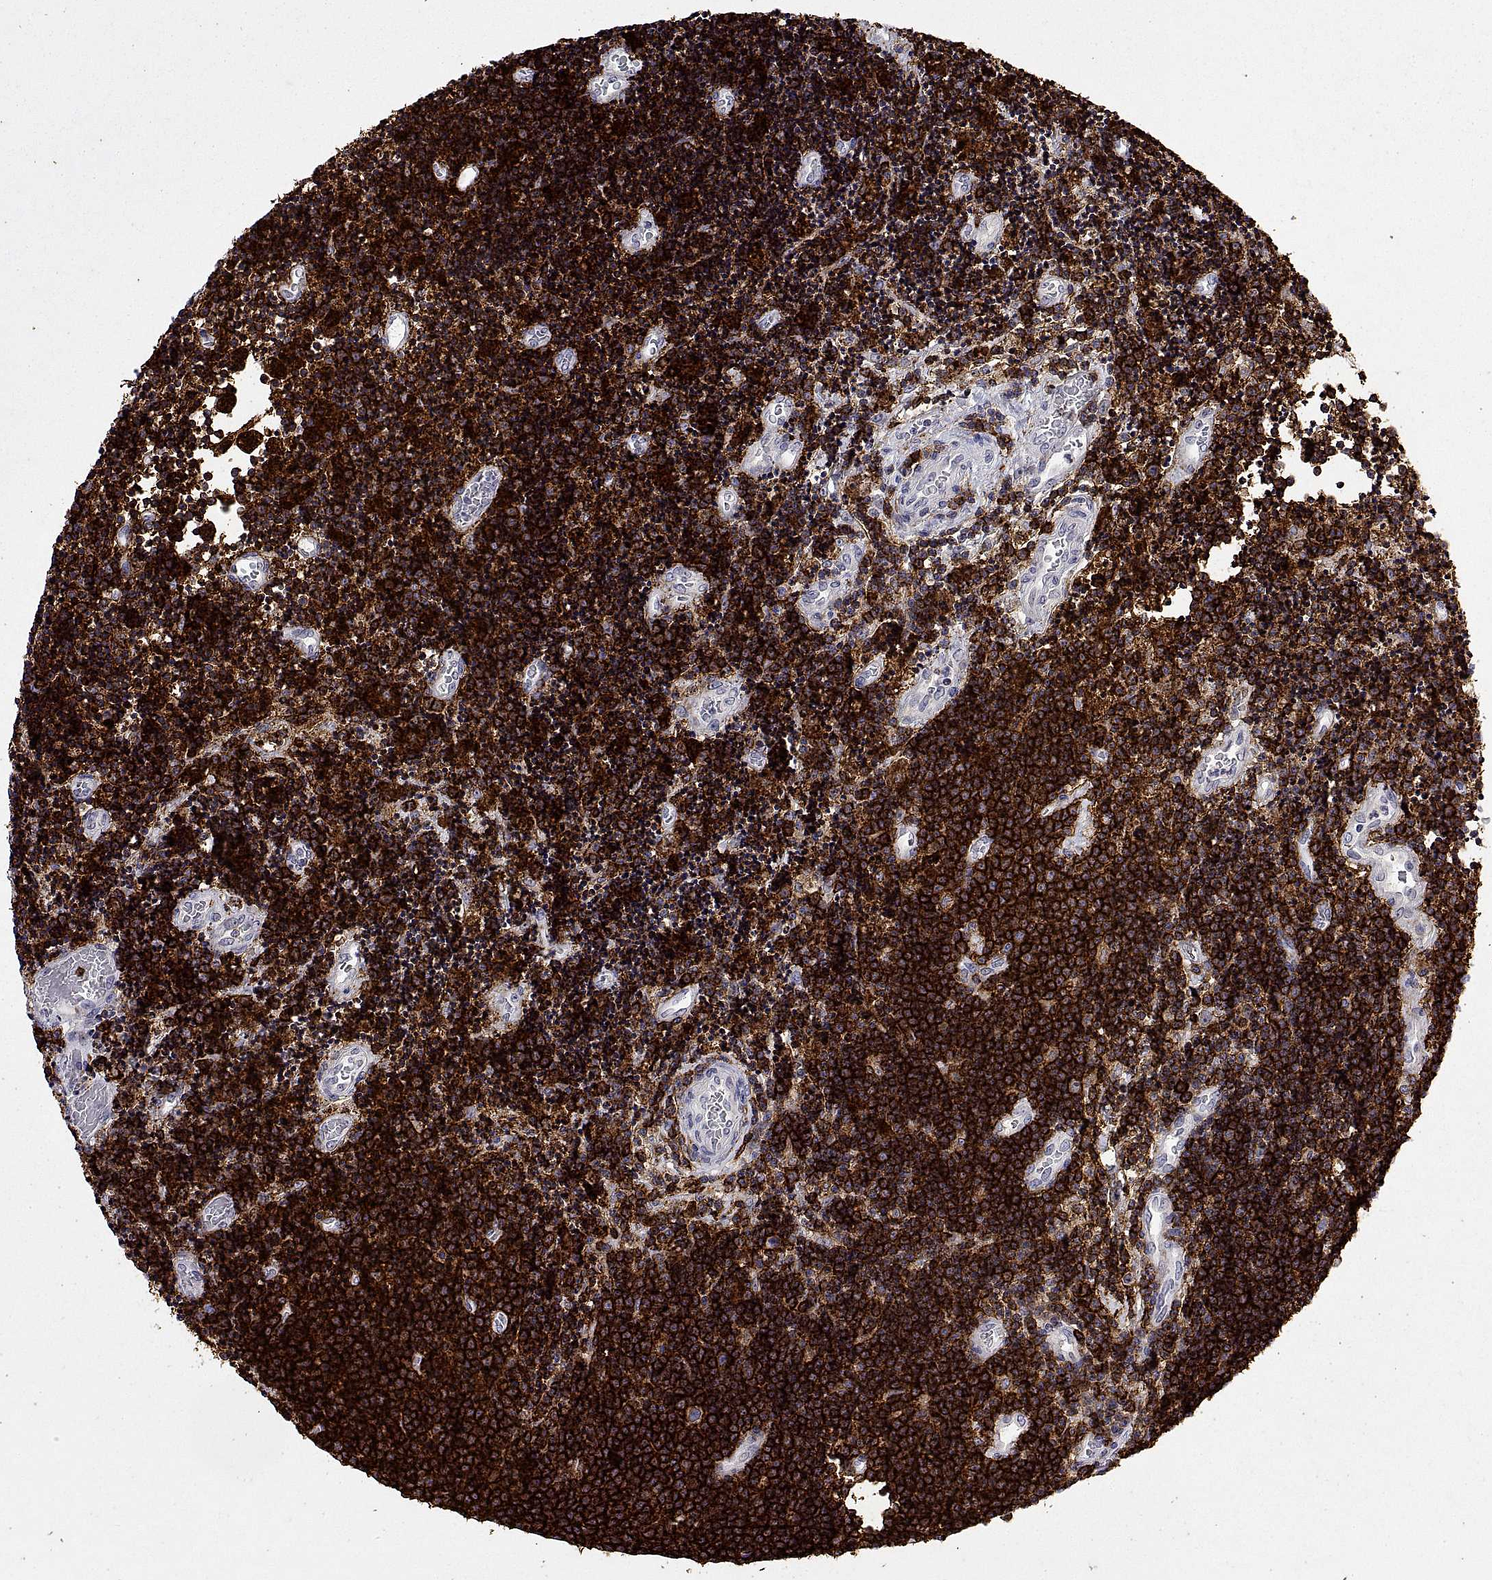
{"staining": {"intensity": "strong", "quantity": ">75%", "location": "cytoplasmic/membranous"}, "tissue": "lymphoma", "cell_type": "Tumor cells", "image_type": "cancer", "snomed": [{"axis": "morphology", "description": "Malignant lymphoma, non-Hodgkin's type, Low grade"}, {"axis": "topography", "description": "Brain"}], "caption": "A micrograph of human lymphoma stained for a protein demonstrates strong cytoplasmic/membranous brown staining in tumor cells.", "gene": "MS4A1", "patient": {"sex": "female", "age": 66}}